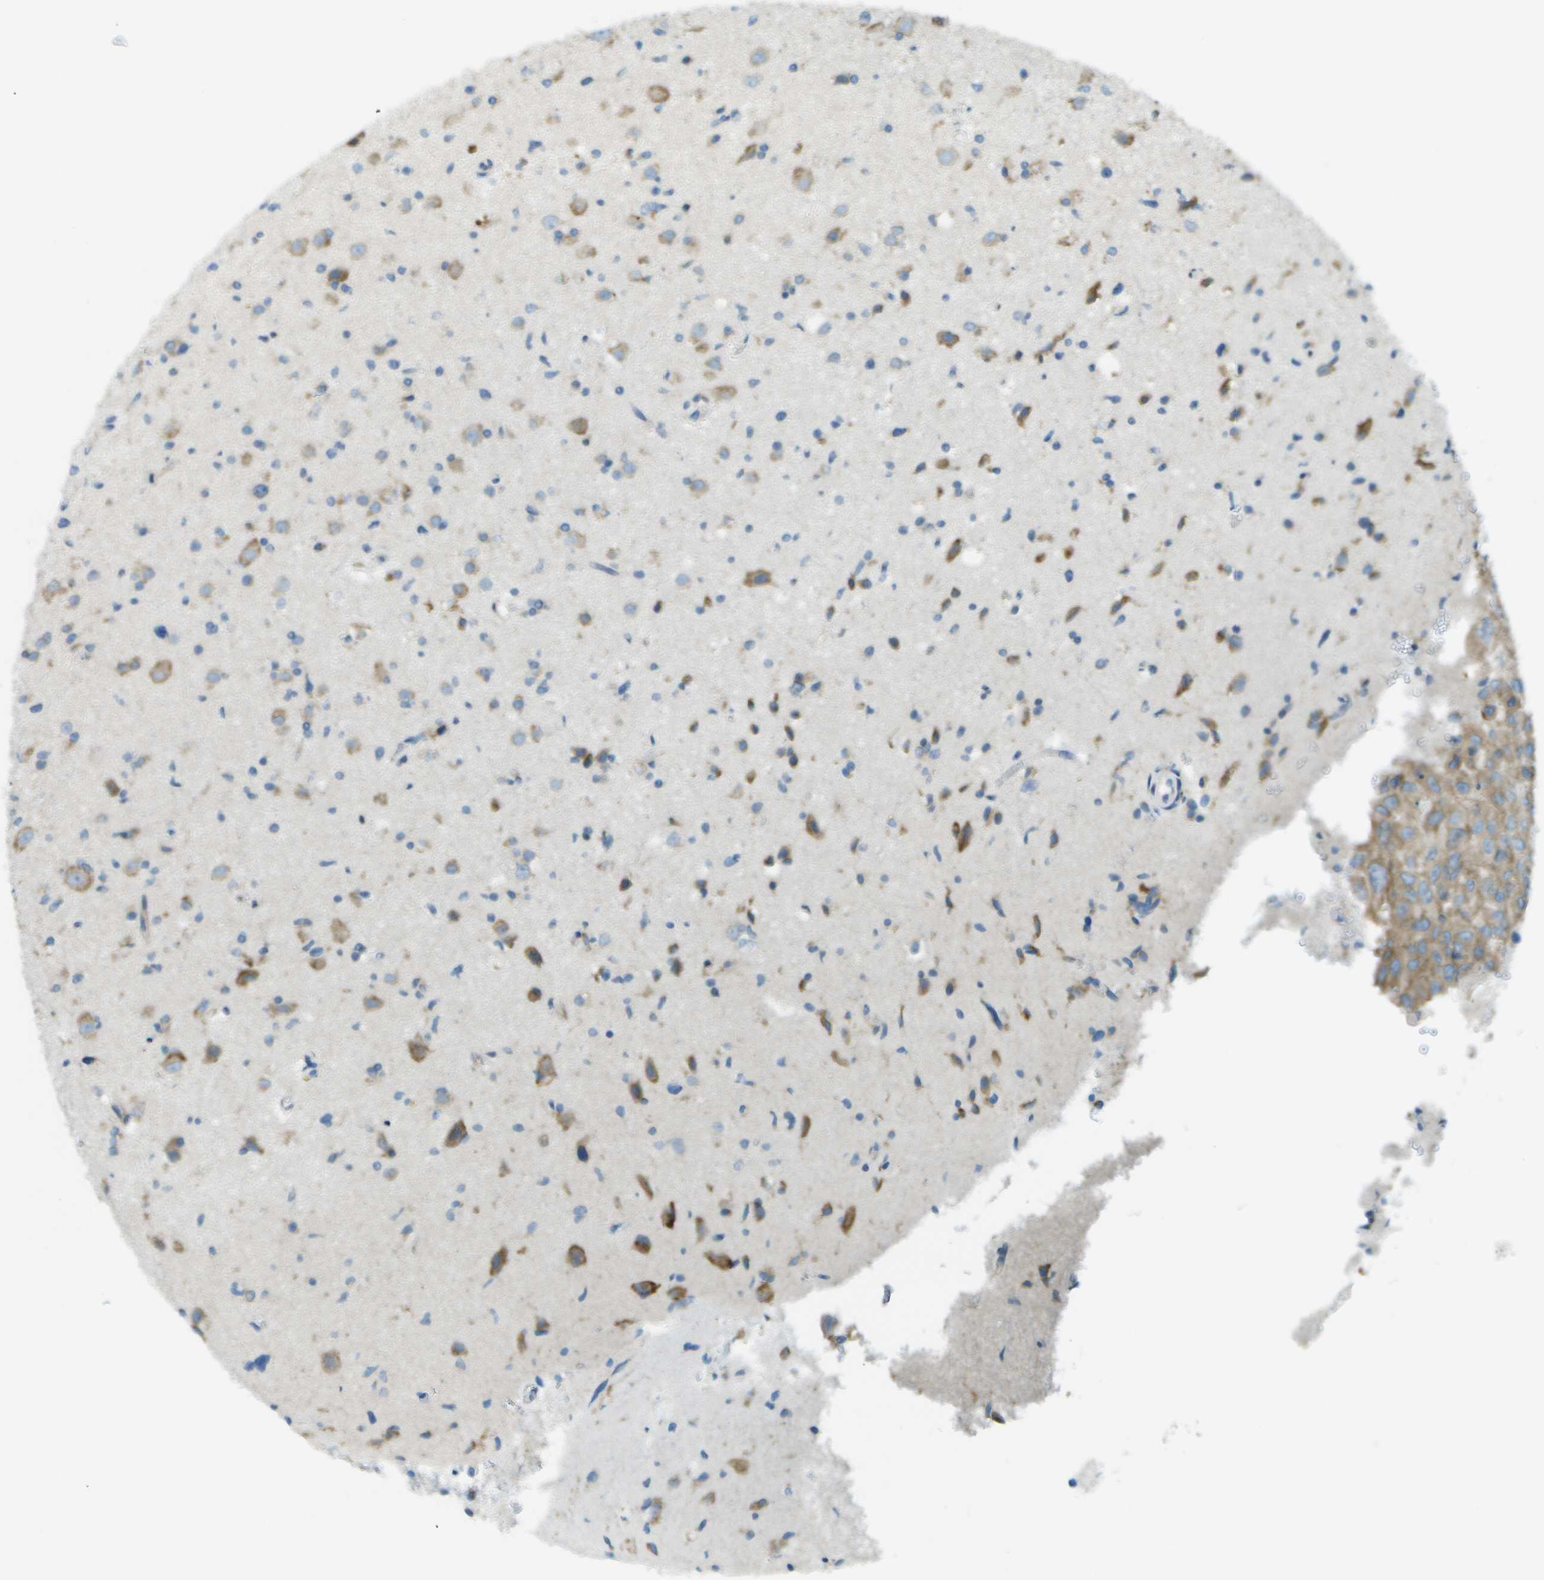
{"staining": {"intensity": "weak", "quantity": "<25%", "location": "cytoplasmic/membranous"}, "tissue": "glioma", "cell_type": "Tumor cells", "image_type": "cancer", "snomed": [{"axis": "morphology", "description": "Glioma, malignant, High grade"}, {"axis": "topography", "description": "Brain"}], "caption": "IHC micrograph of human glioma stained for a protein (brown), which reveals no positivity in tumor cells. (DAB (3,3'-diaminobenzidine) IHC visualized using brightfield microscopy, high magnification).", "gene": "KCTD3", "patient": {"sex": "male", "age": 33}}